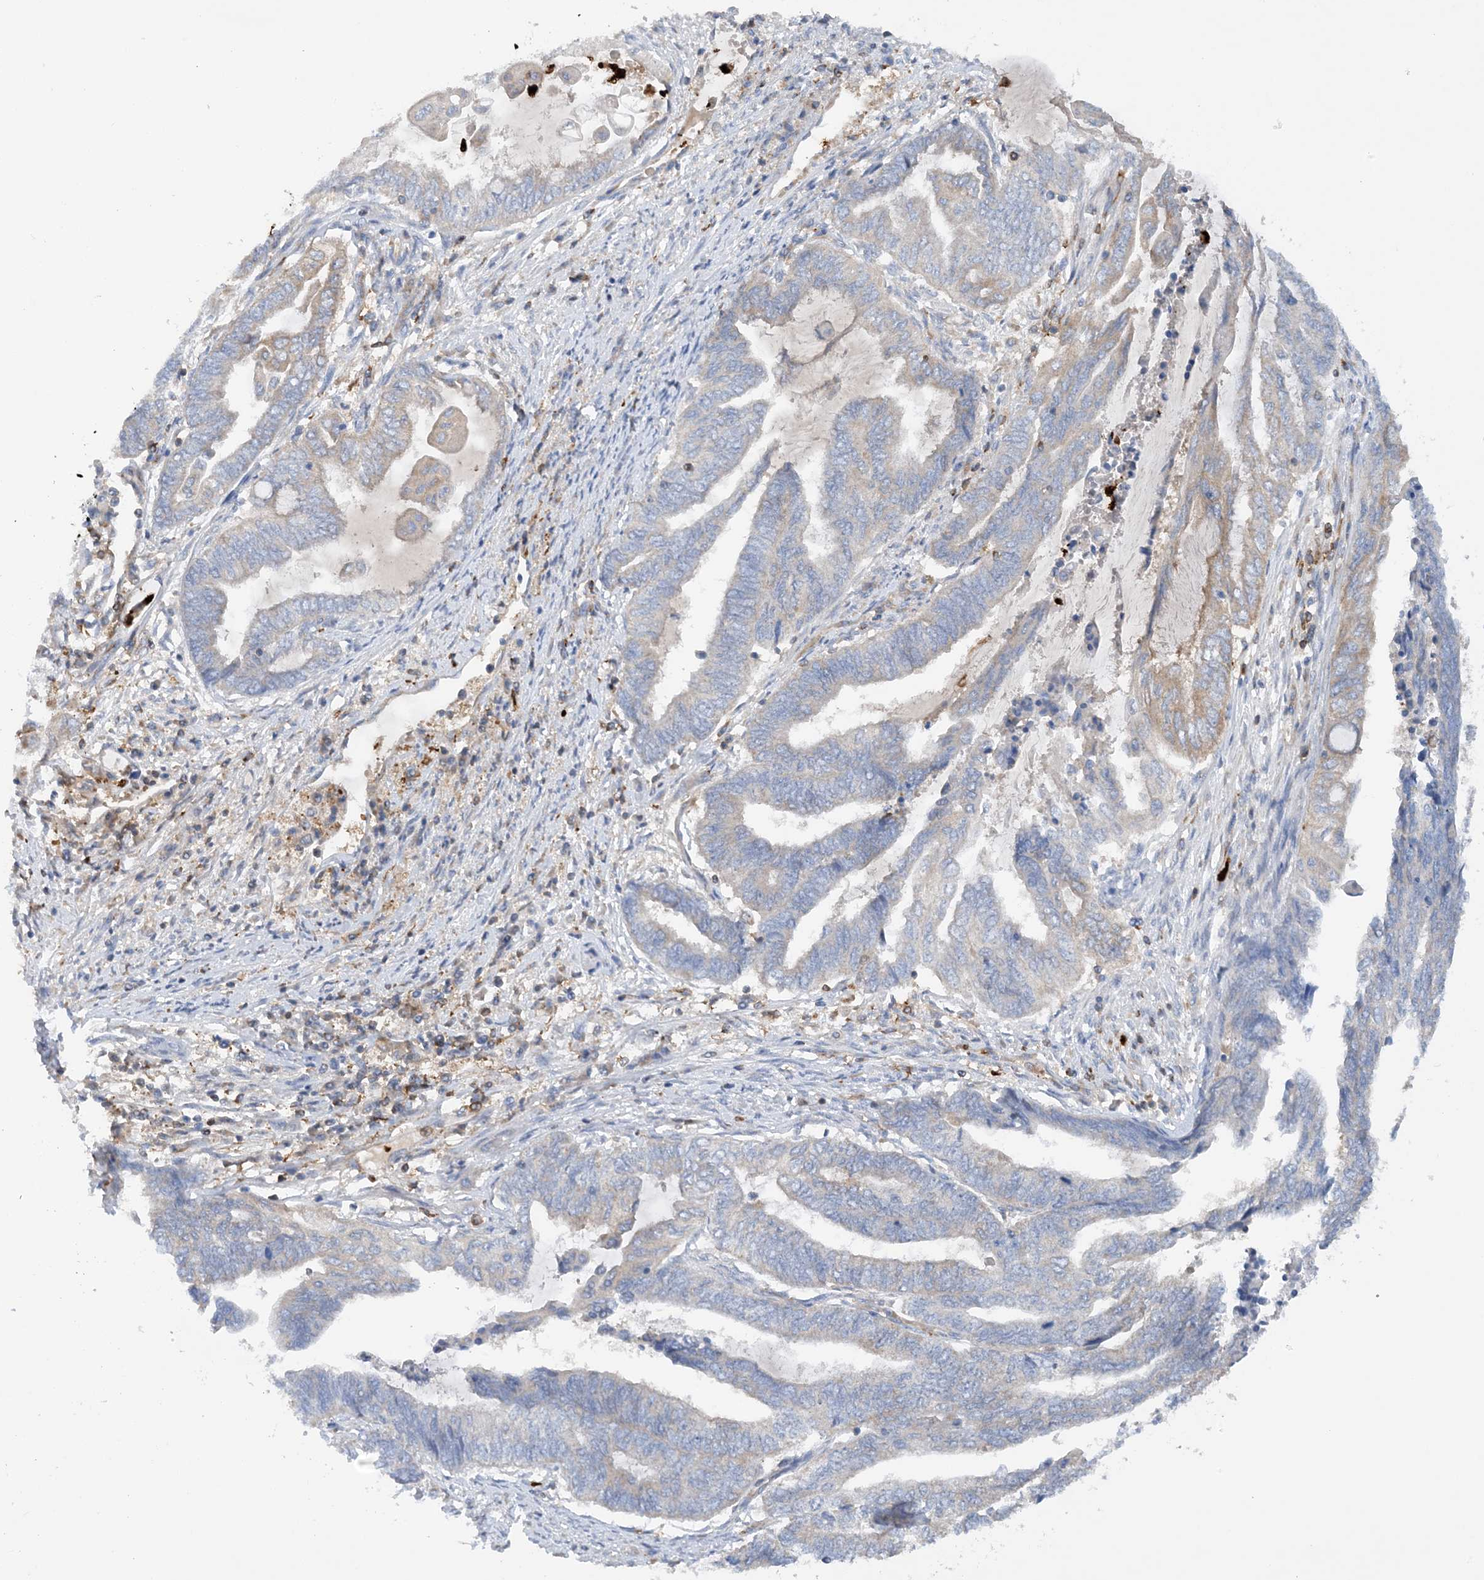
{"staining": {"intensity": "negative", "quantity": "none", "location": "none"}, "tissue": "endometrial cancer", "cell_type": "Tumor cells", "image_type": "cancer", "snomed": [{"axis": "morphology", "description": "Adenocarcinoma, NOS"}, {"axis": "topography", "description": "Uterus"}, {"axis": "topography", "description": "Endometrium"}], "caption": "Endometrial adenocarcinoma was stained to show a protein in brown. There is no significant staining in tumor cells. The staining is performed using DAB brown chromogen with nuclei counter-stained in using hematoxylin.", "gene": "PHACTR2", "patient": {"sex": "female", "age": 70}}